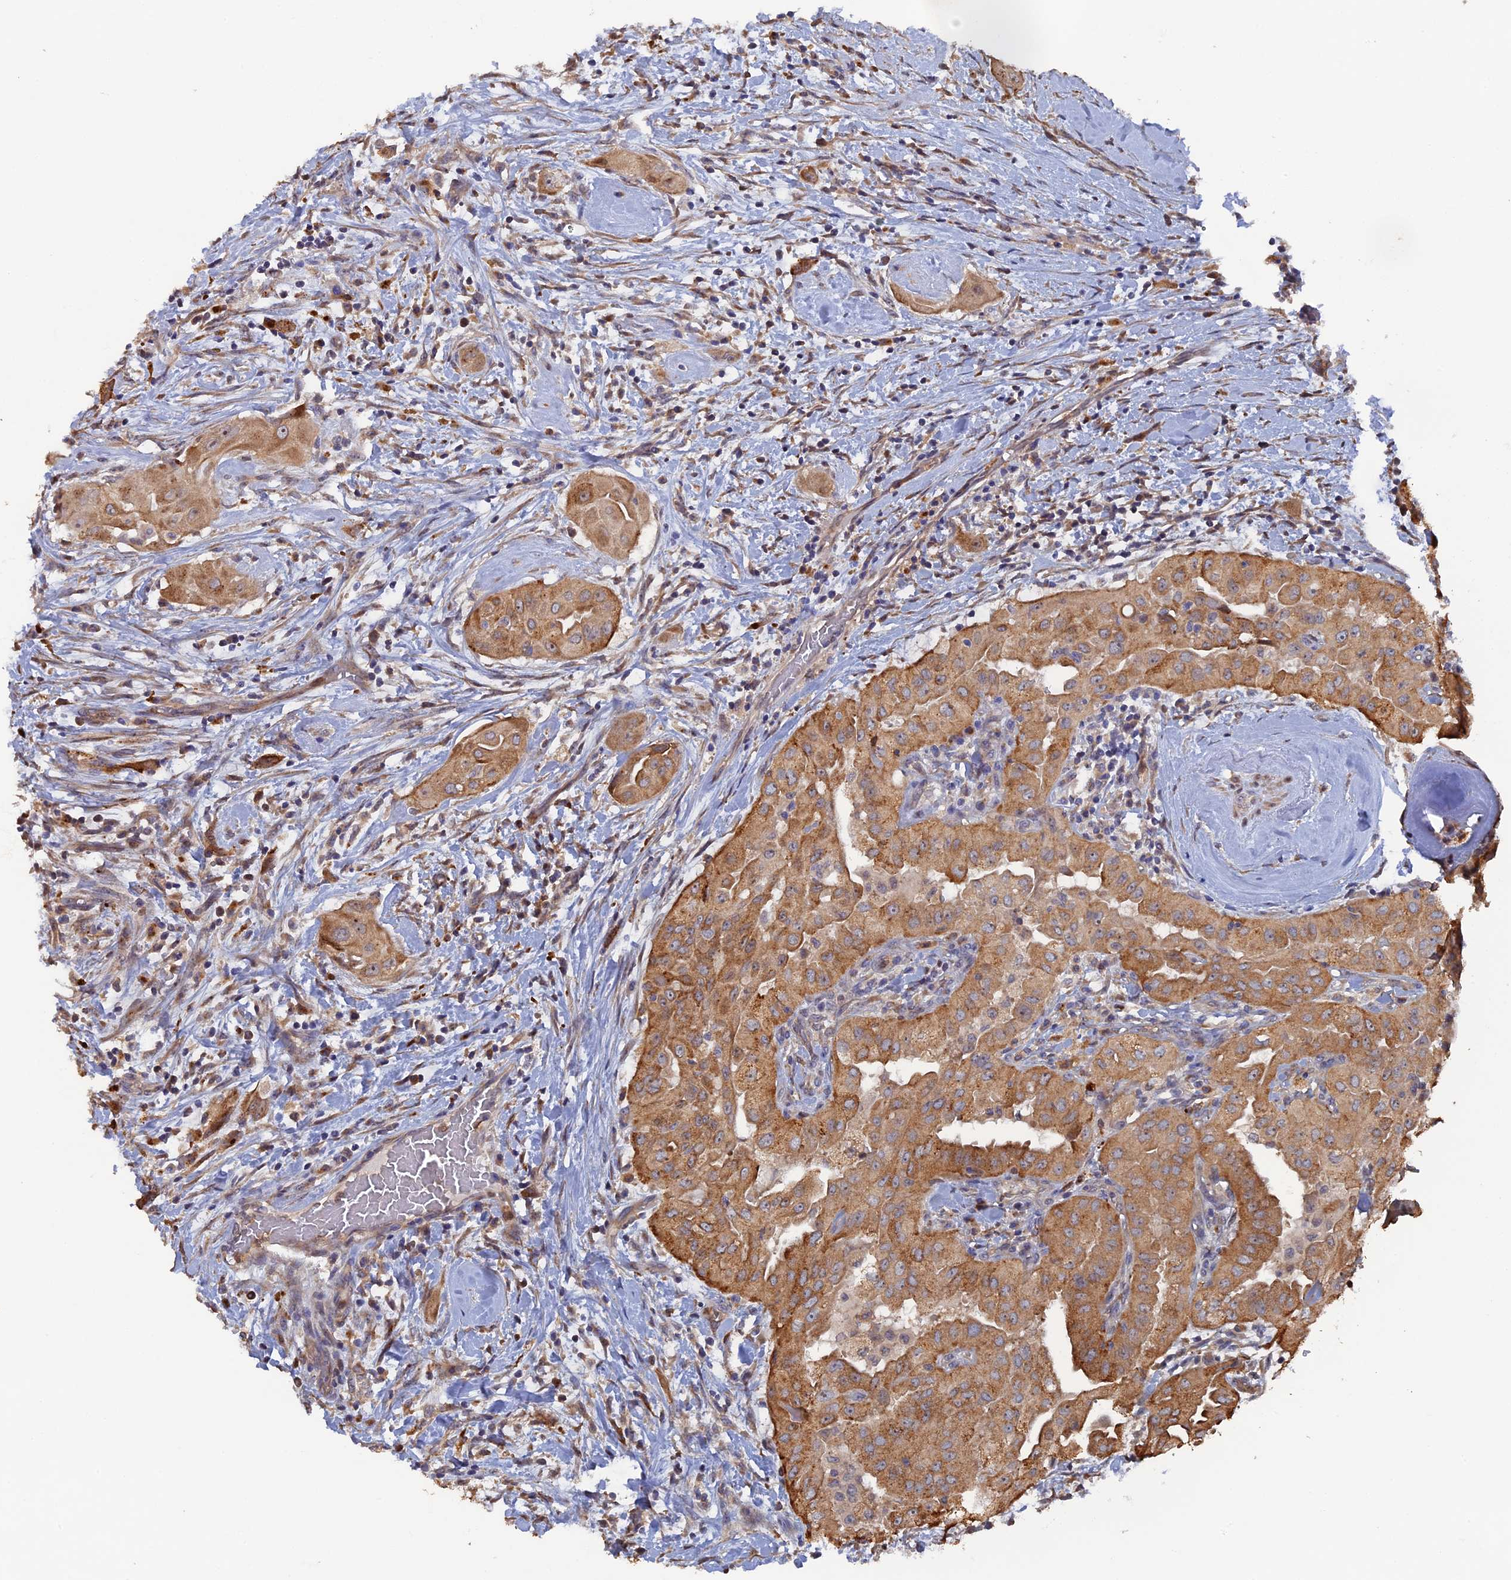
{"staining": {"intensity": "moderate", "quantity": ">75%", "location": "cytoplasmic/membranous"}, "tissue": "thyroid cancer", "cell_type": "Tumor cells", "image_type": "cancer", "snomed": [{"axis": "morphology", "description": "Papillary adenocarcinoma, NOS"}, {"axis": "topography", "description": "Thyroid gland"}], "caption": "There is medium levels of moderate cytoplasmic/membranous positivity in tumor cells of papillary adenocarcinoma (thyroid), as demonstrated by immunohistochemical staining (brown color).", "gene": "VPS37C", "patient": {"sex": "female", "age": 59}}